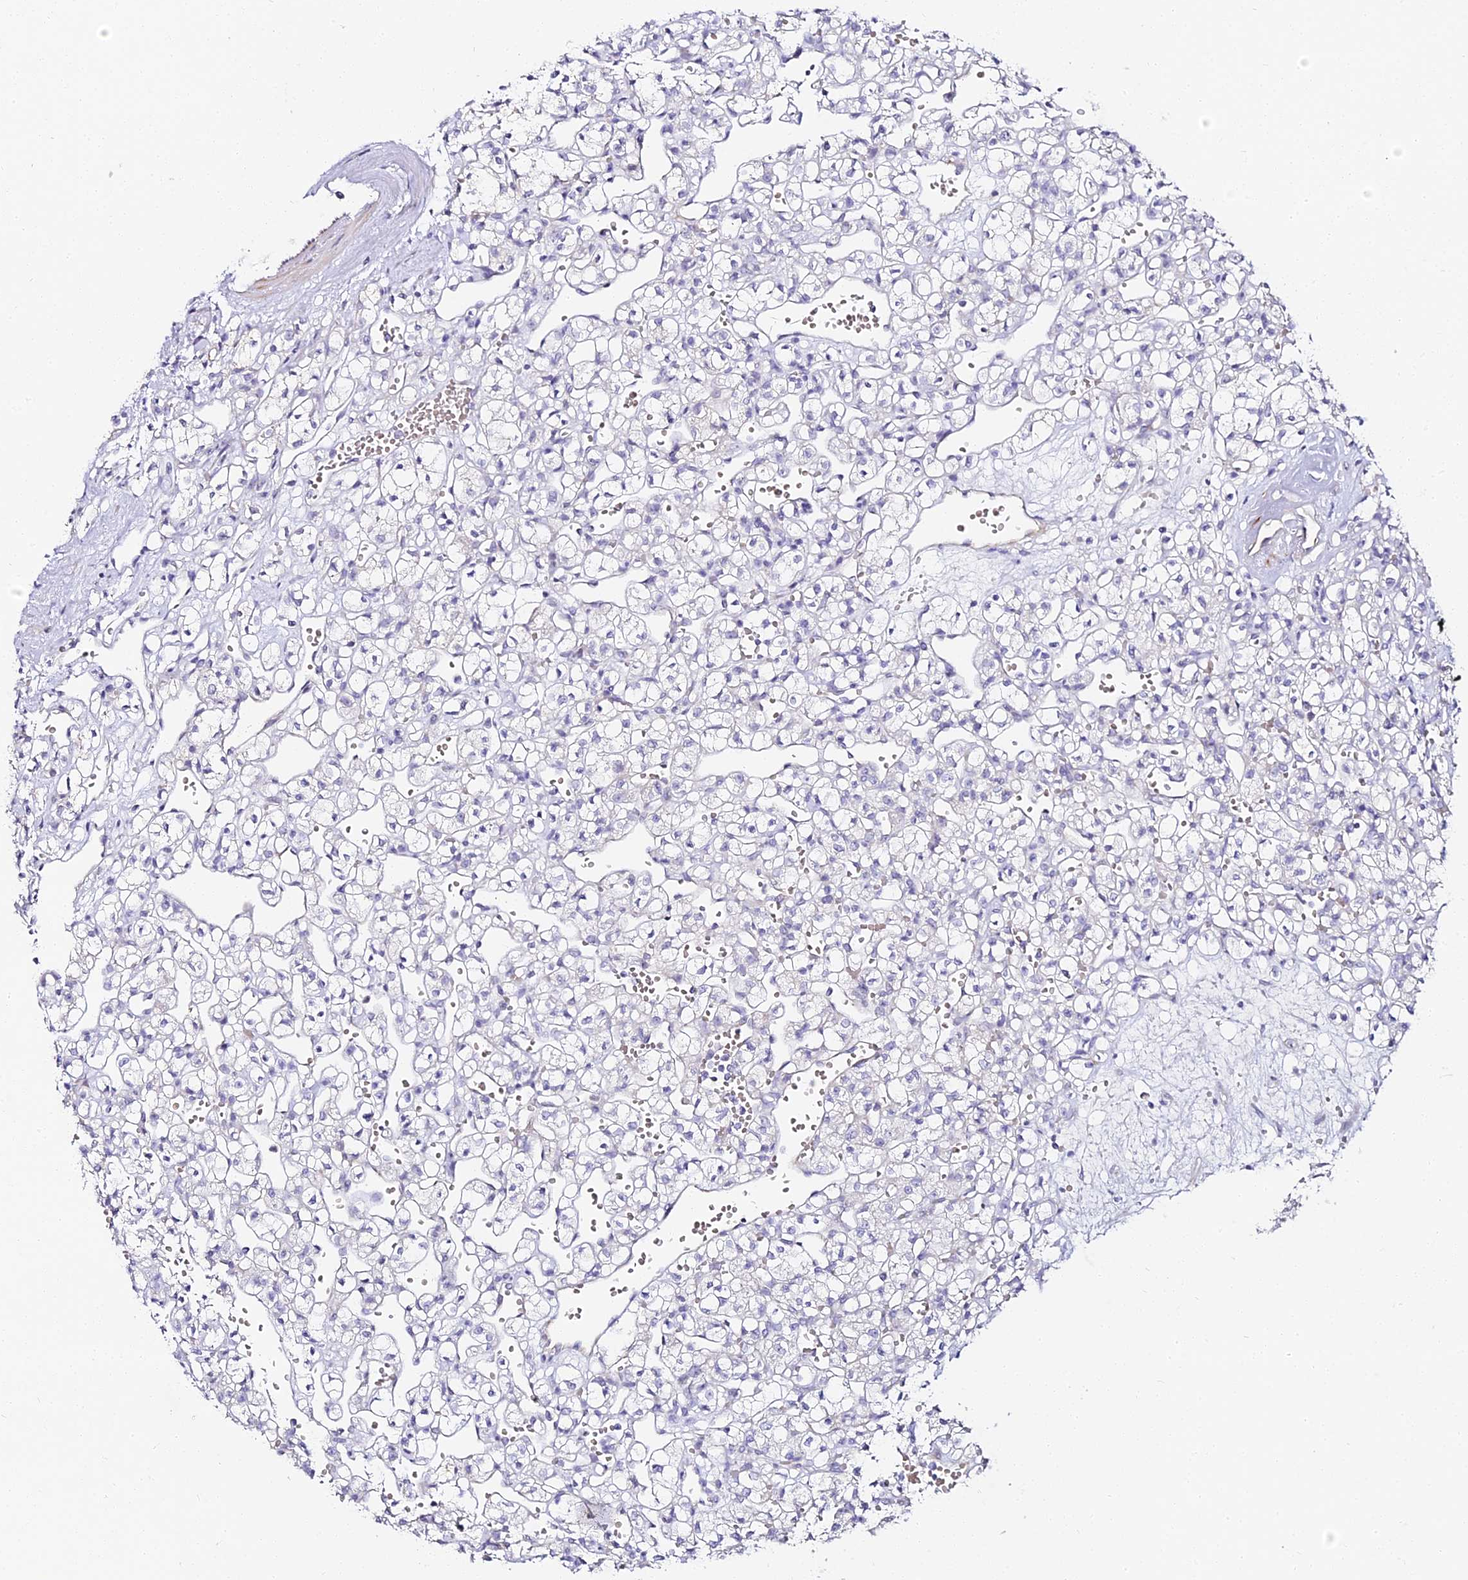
{"staining": {"intensity": "negative", "quantity": "none", "location": "none"}, "tissue": "renal cancer", "cell_type": "Tumor cells", "image_type": "cancer", "snomed": [{"axis": "morphology", "description": "Adenocarcinoma, NOS"}, {"axis": "topography", "description": "Kidney"}], "caption": "The image demonstrates no staining of tumor cells in adenocarcinoma (renal).", "gene": "ALPG", "patient": {"sex": "female", "age": 59}}